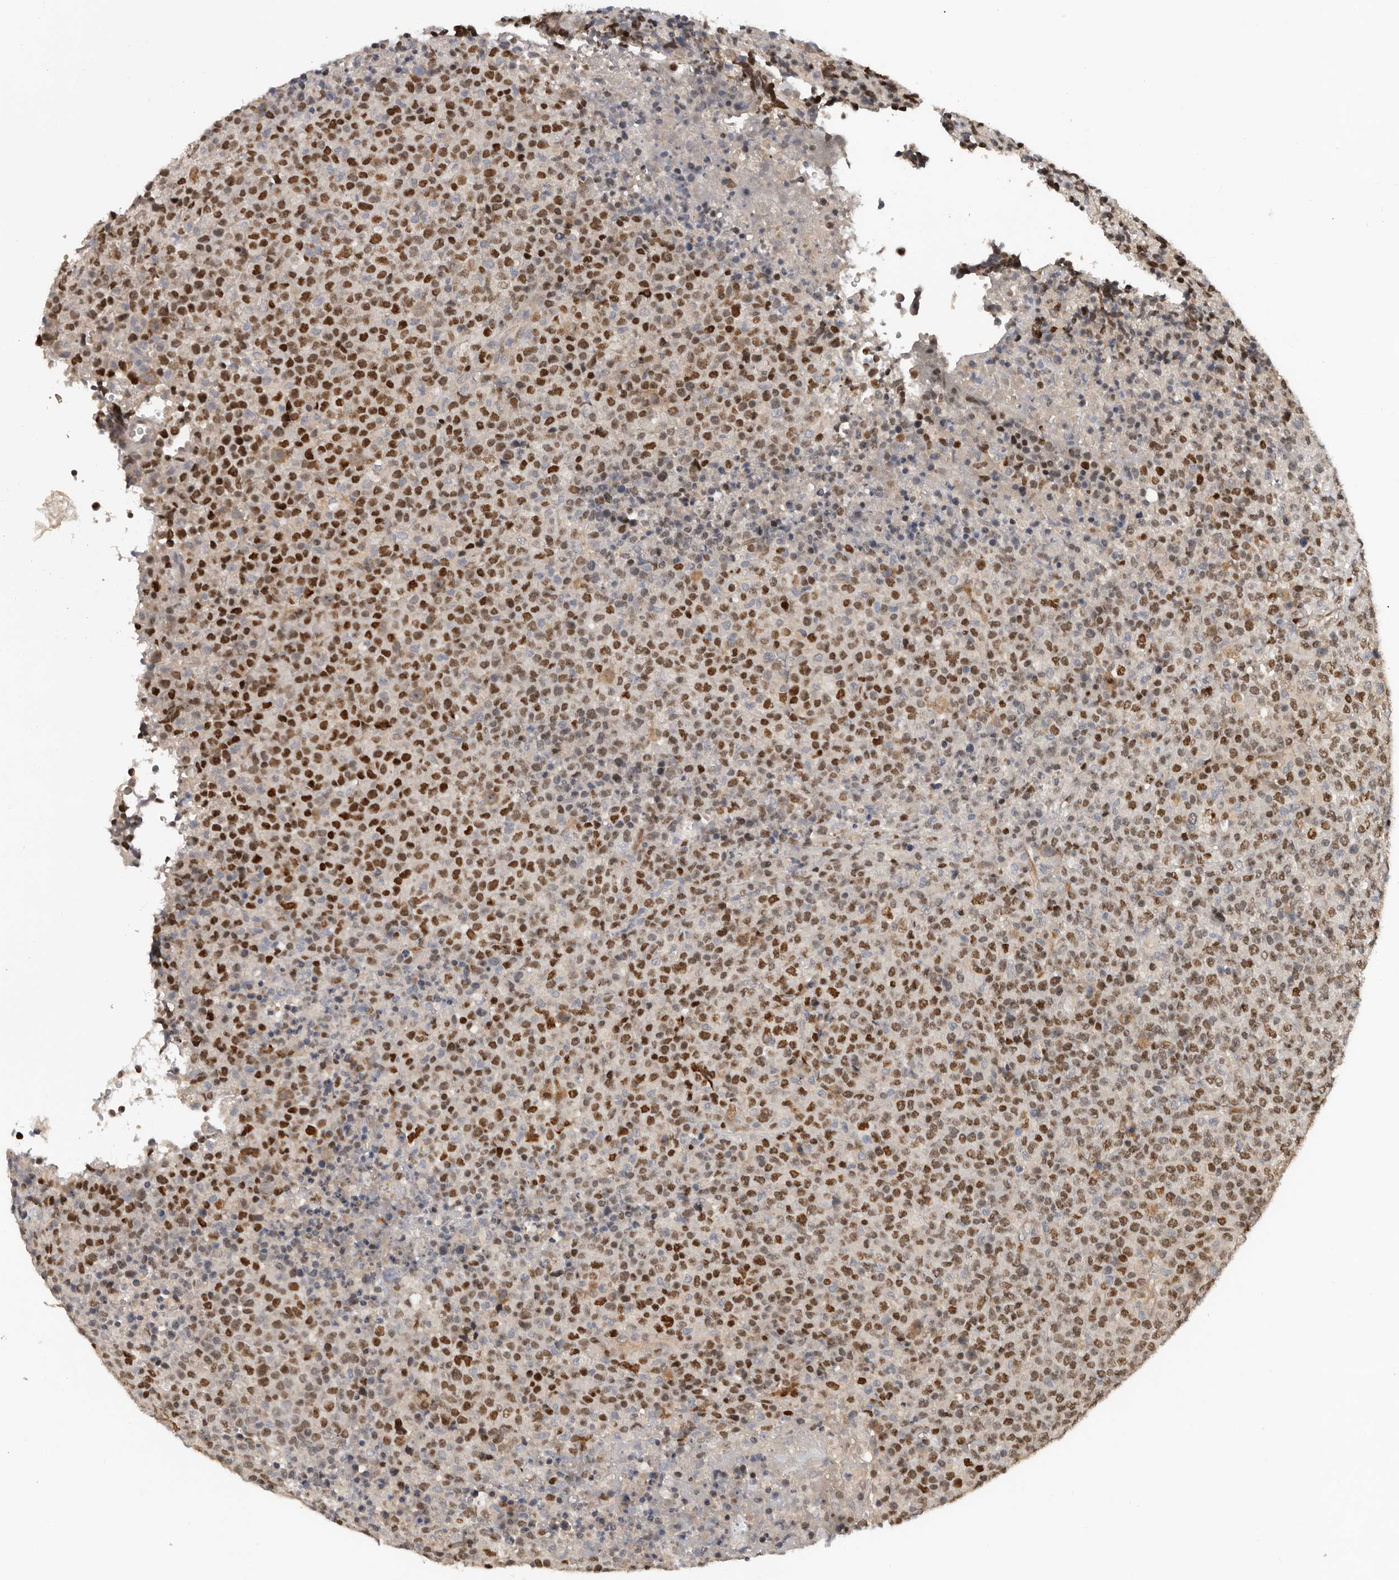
{"staining": {"intensity": "strong", "quantity": ">75%", "location": "nuclear"}, "tissue": "lymphoma", "cell_type": "Tumor cells", "image_type": "cancer", "snomed": [{"axis": "morphology", "description": "Malignant lymphoma, non-Hodgkin's type, High grade"}, {"axis": "topography", "description": "Lymph node"}], "caption": "An immunohistochemistry histopathology image of tumor tissue is shown. Protein staining in brown highlights strong nuclear positivity in lymphoma within tumor cells. The staining was performed using DAB to visualize the protein expression in brown, while the nuclei were stained in blue with hematoxylin (Magnification: 20x).", "gene": "HENMT1", "patient": {"sex": "male", "age": 13}}